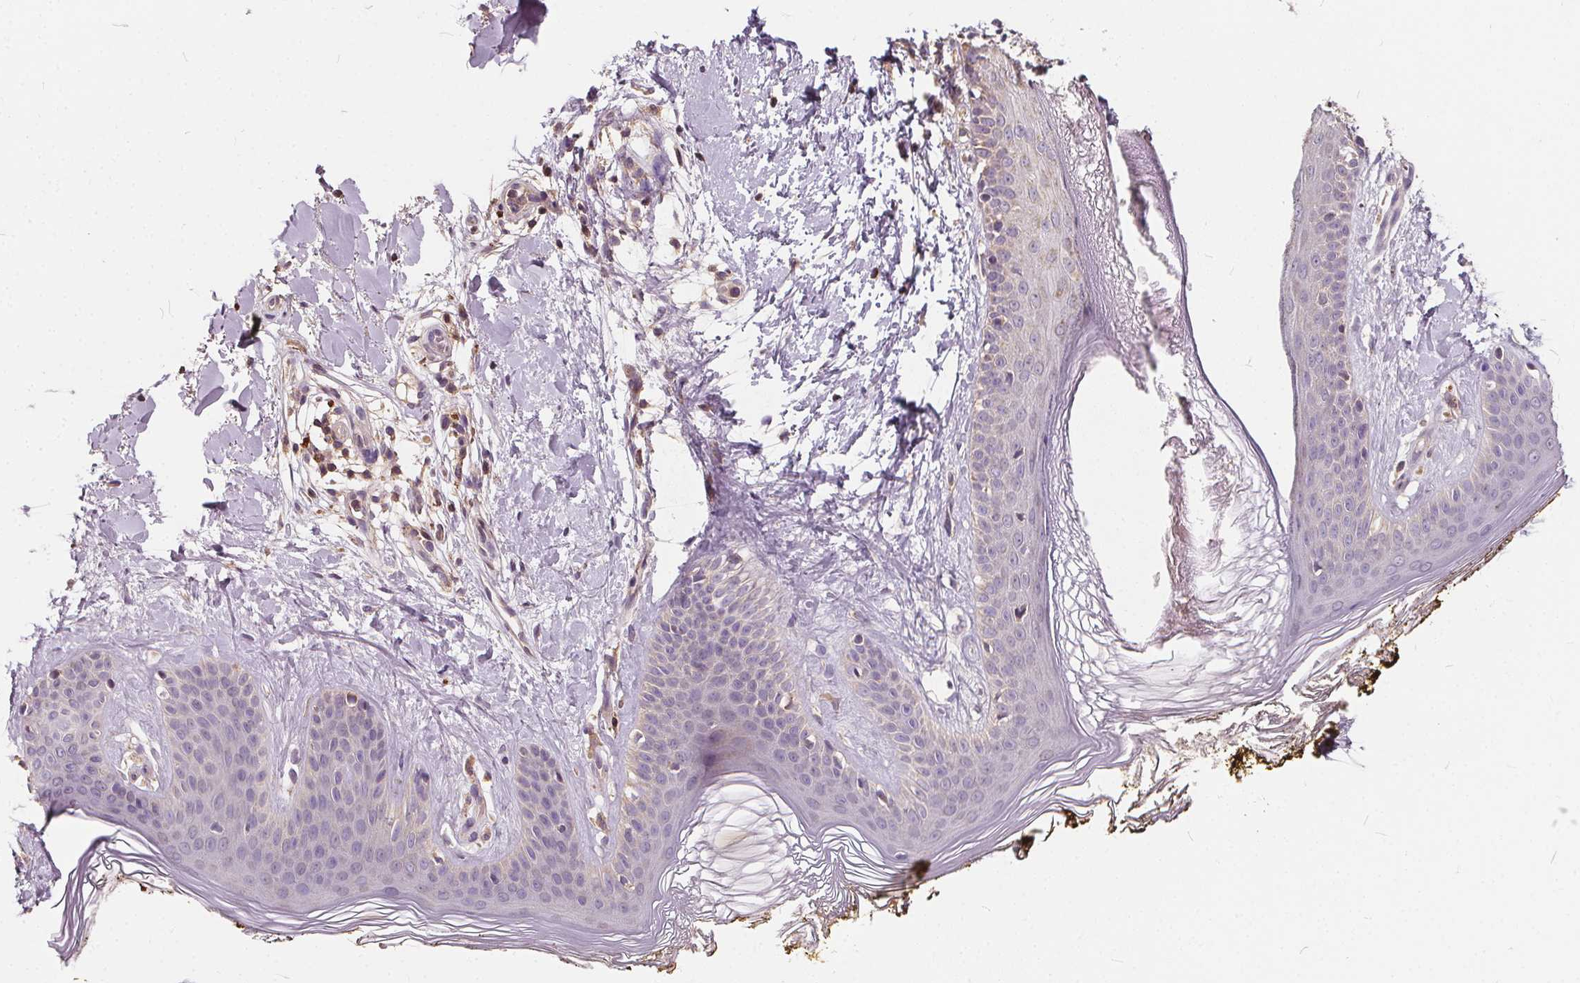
{"staining": {"intensity": "weak", "quantity": "<25%", "location": "cytoplasmic/membranous"}, "tissue": "skin", "cell_type": "Fibroblasts", "image_type": "normal", "snomed": [{"axis": "morphology", "description": "Normal tissue, NOS"}, {"axis": "topography", "description": "Skin"}], "caption": "There is no significant staining in fibroblasts of skin. (Brightfield microscopy of DAB IHC at high magnification).", "gene": "ORAI2", "patient": {"sex": "female", "age": 34}}